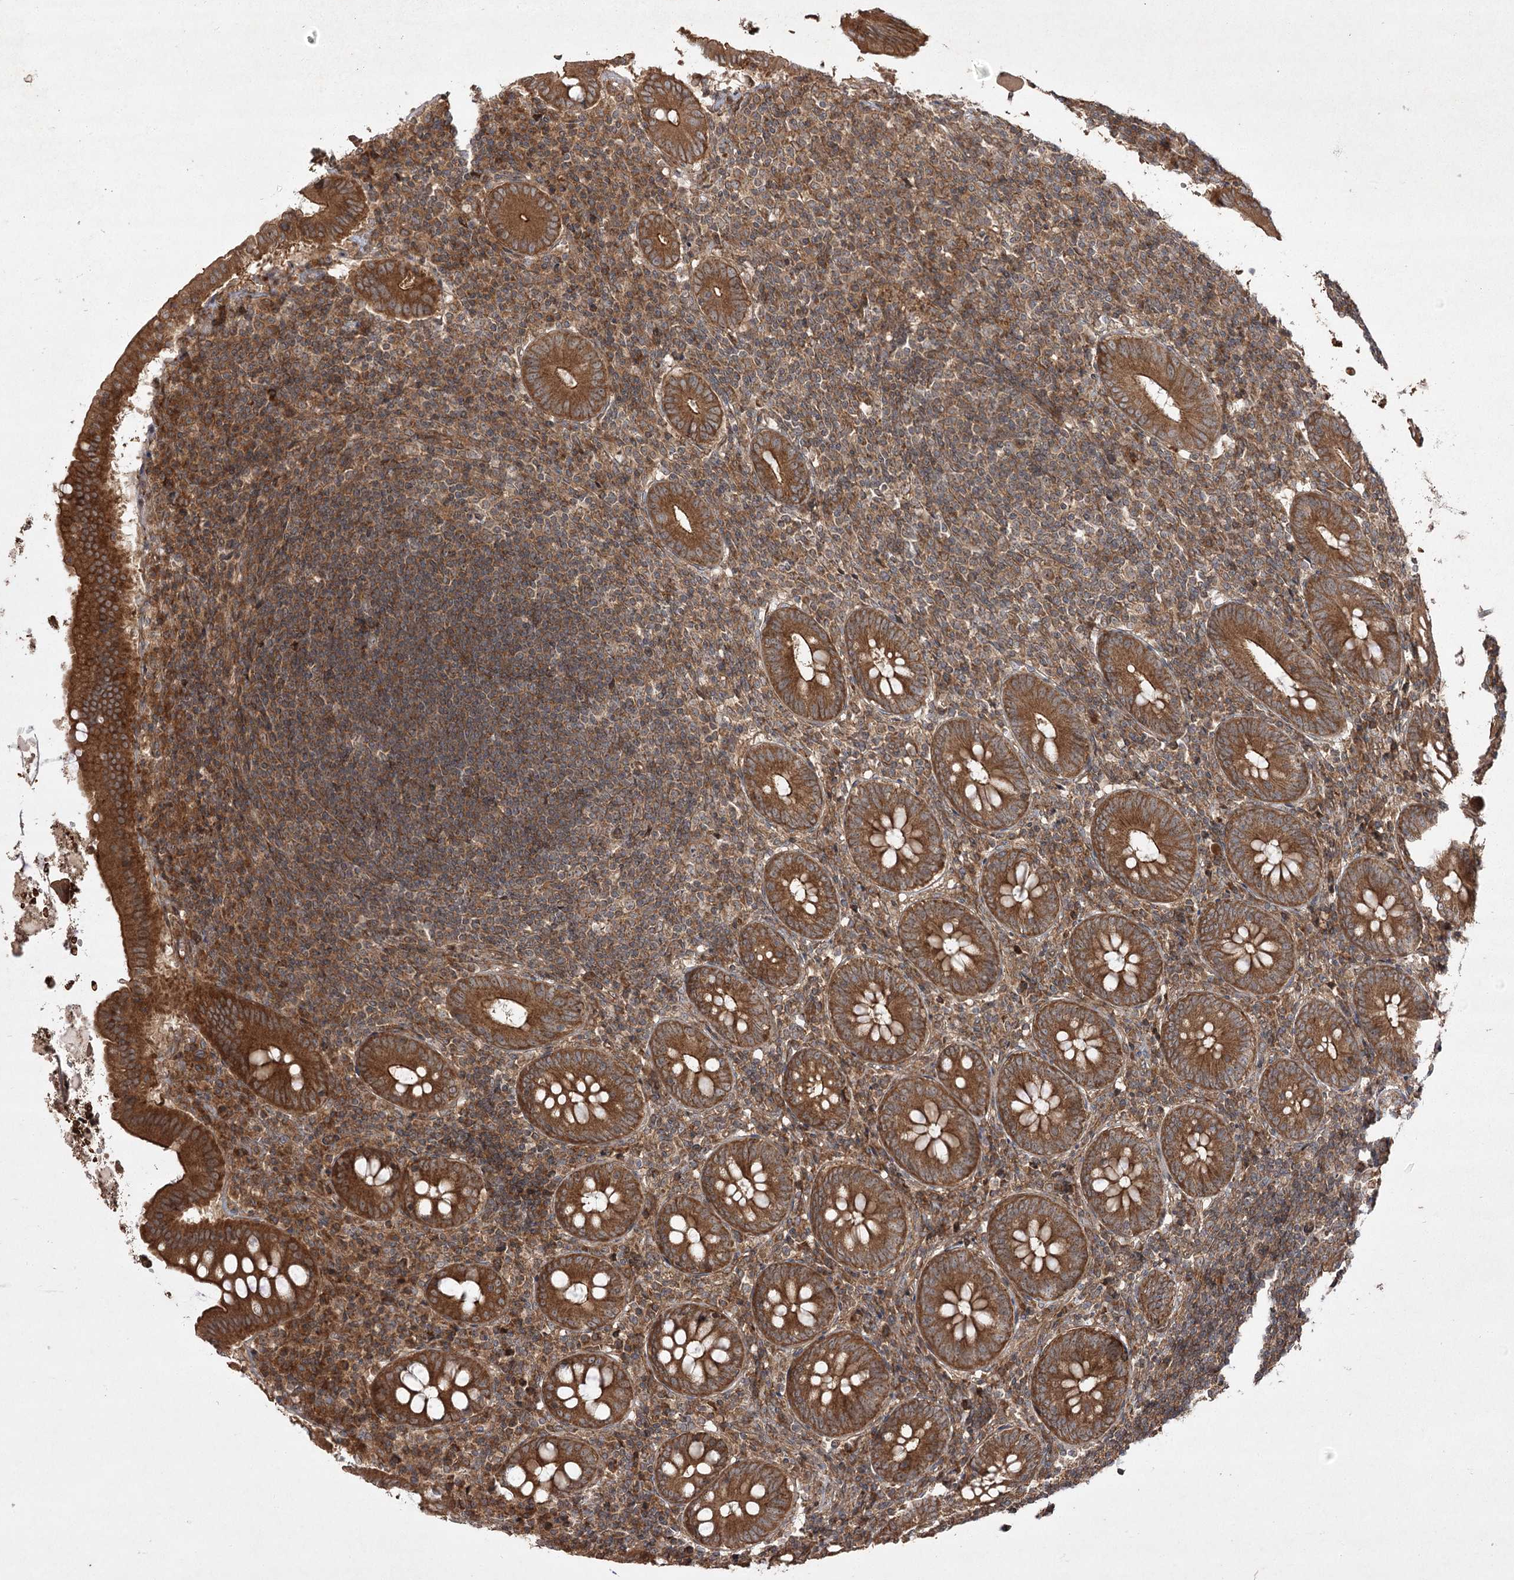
{"staining": {"intensity": "strong", "quantity": ">75%", "location": "cytoplasmic/membranous"}, "tissue": "appendix", "cell_type": "Glandular cells", "image_type": "normal", "snomed": [{"axis": "morphology", "description": "Normal tissue, NOS"}, {"axis": "topography", "description": "Appendix"}], "caption": "A histopathology image showing strong cytoplasmic/membranous expression in about >75% of glandular cells in benign appendix, as visualized by brown immunohistochemical staining.", "gene": "CPLANE1", "patient": {"sex": "female", "age": 54}}